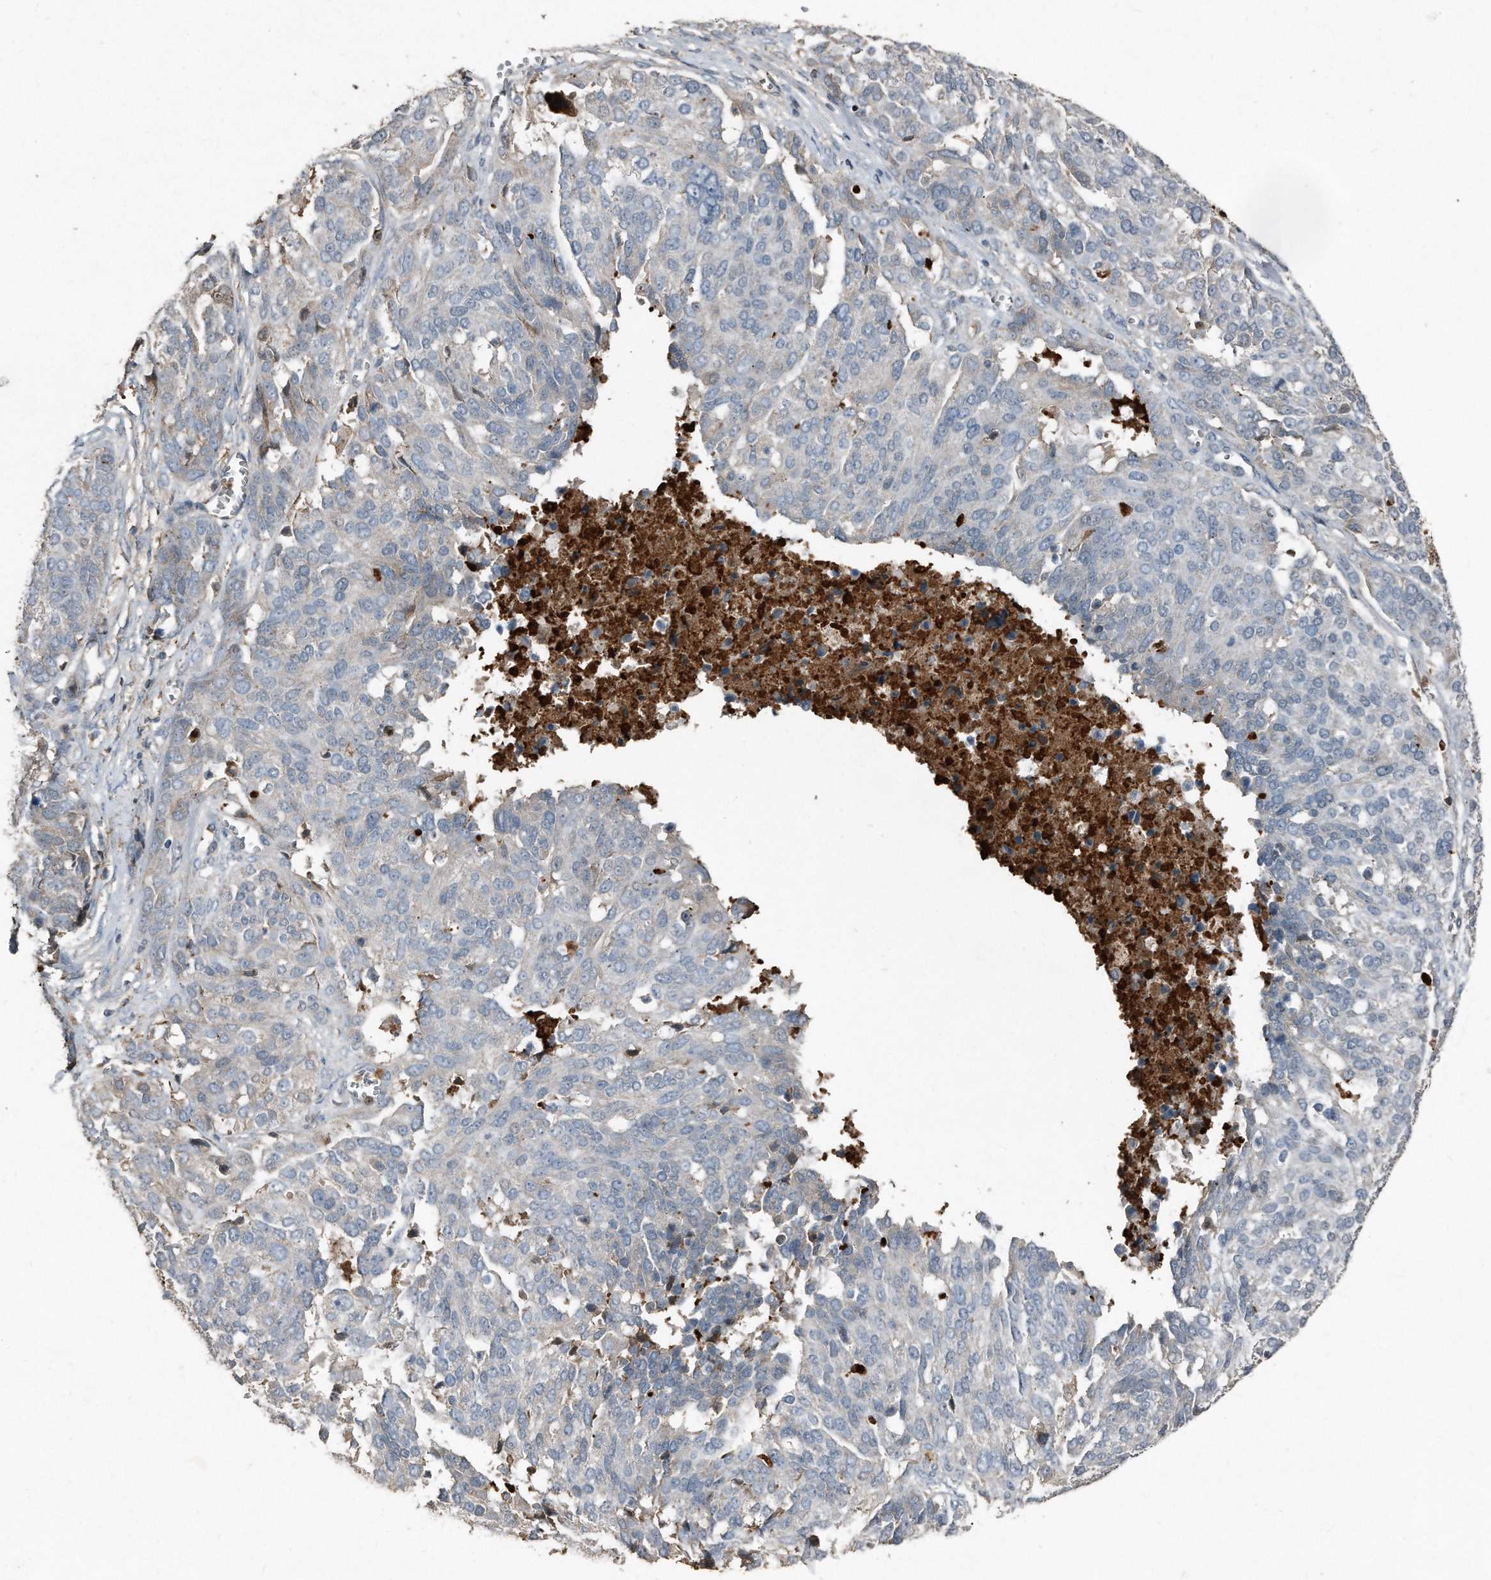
{"staining": {"intensity": "weak", "quantity": "<25%", "location": "cytoplasmic/membranous"}, "tissue": "ovarian cancer", "cell_type": "Tumor cells", "image_type": "cancer", "snomed": [{"axis": "morphology", "description": "Cystadenocarcinoma, serous, NOS"}, {"axis": "topography", "description": "Ovary"}], "caption": "Immunohistochemistry (IHC) of human ovarian serous cystadenocarcinoma displays no expression in tumor cells.", "gene": "C9", "patient": {"sex": "female", "age": 44}}